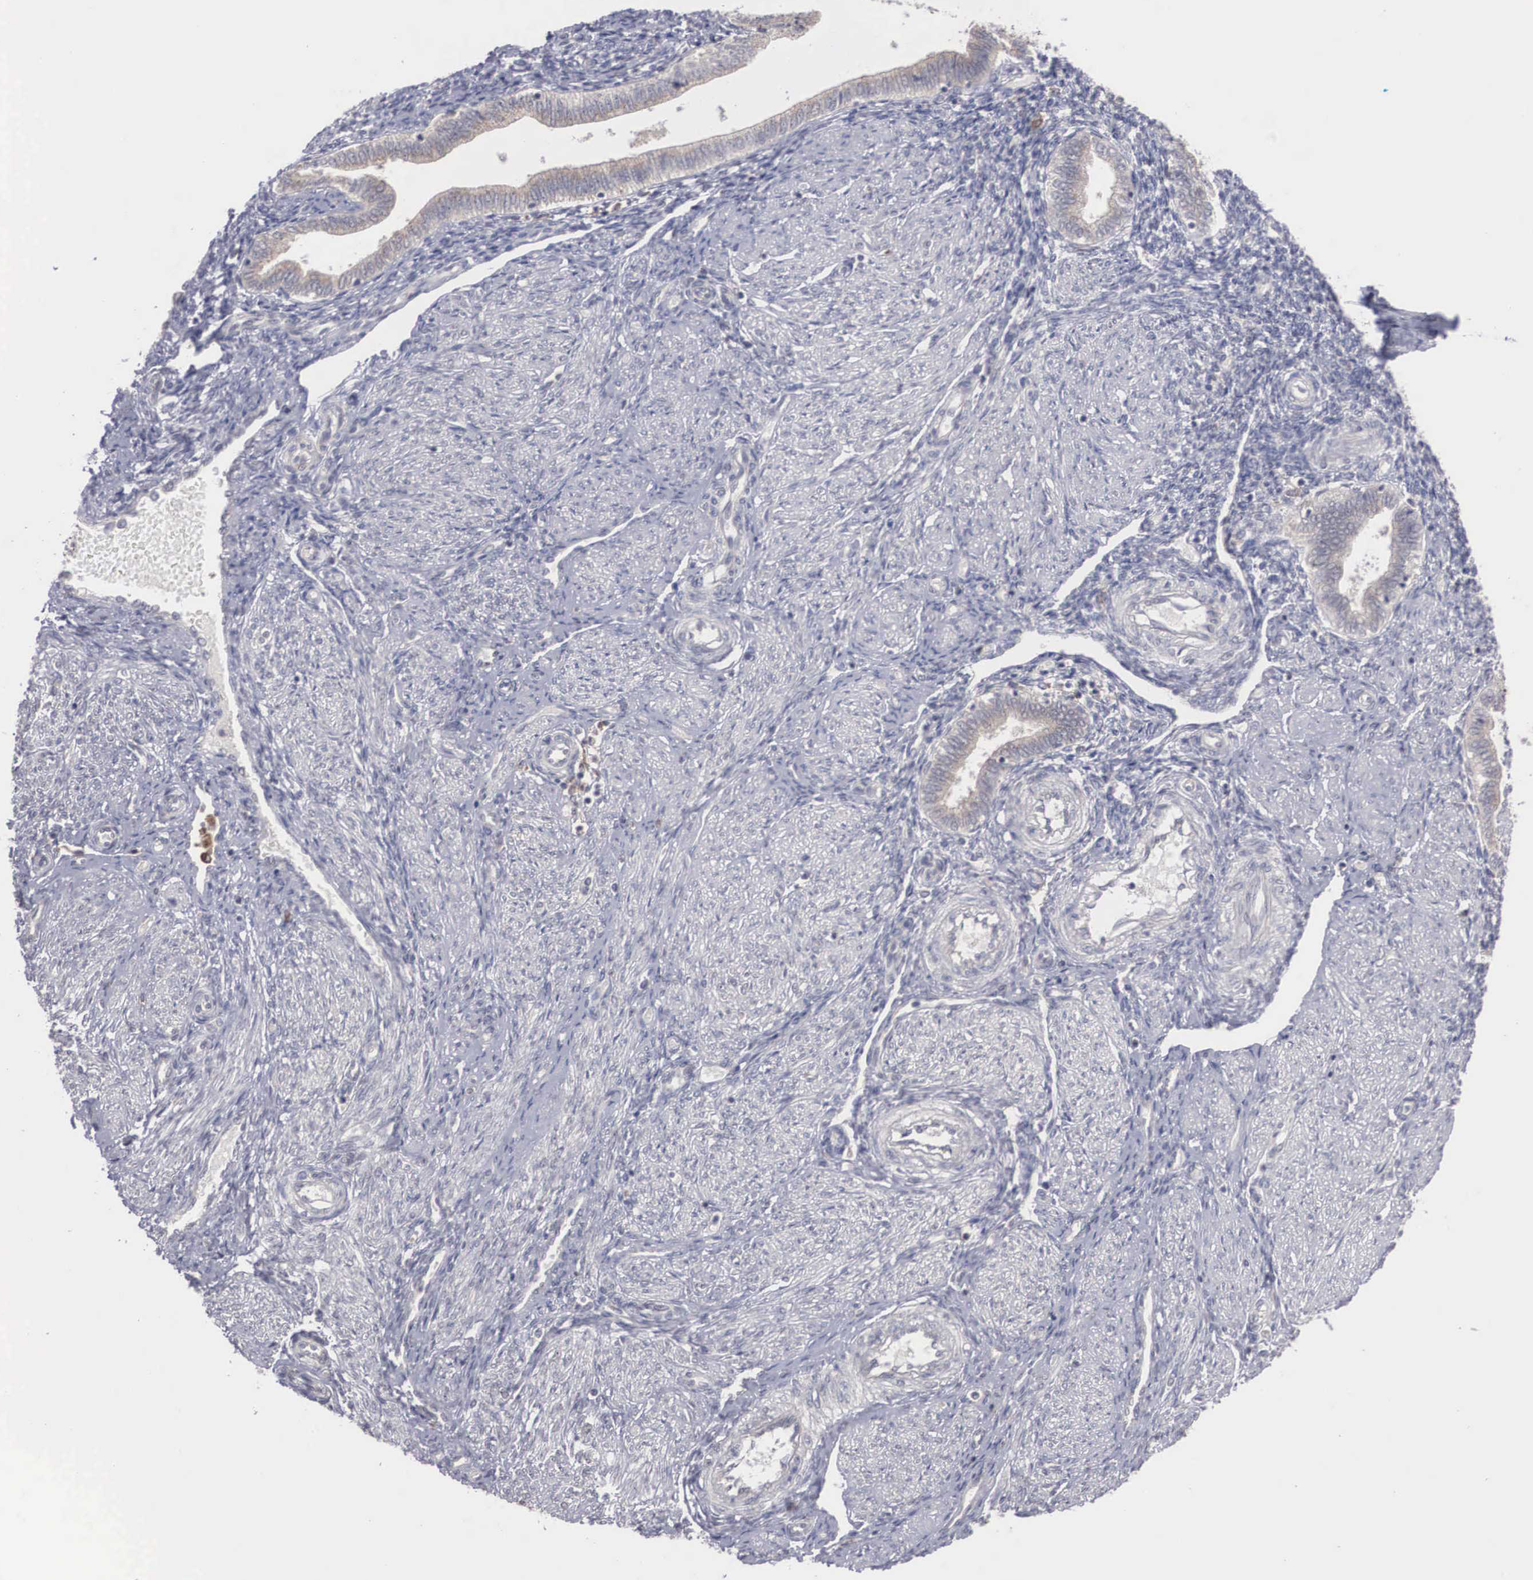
{"staining": {"intensity": "weak", "quantity": "<25%", "location": "cytoplasmic/membranous"}, "tissue": "endometrium", "cell_type": "Cells in endometrial stroma", "image_type": "normal", "snomed": [{"axis": "morphology", "description": "Normal tissue, NOS"}, {"axis": "topography", "description": "Endometrium"}], "caption": "This image is of unremarkable endometrium stained with immunohistochemistry to label a protein in brown with the nuclei are counter-stained blue. There is no positivity in cells in endometrial stroma.", "gene": "AMN", "patient": {"sex": "female", "age": 36}}